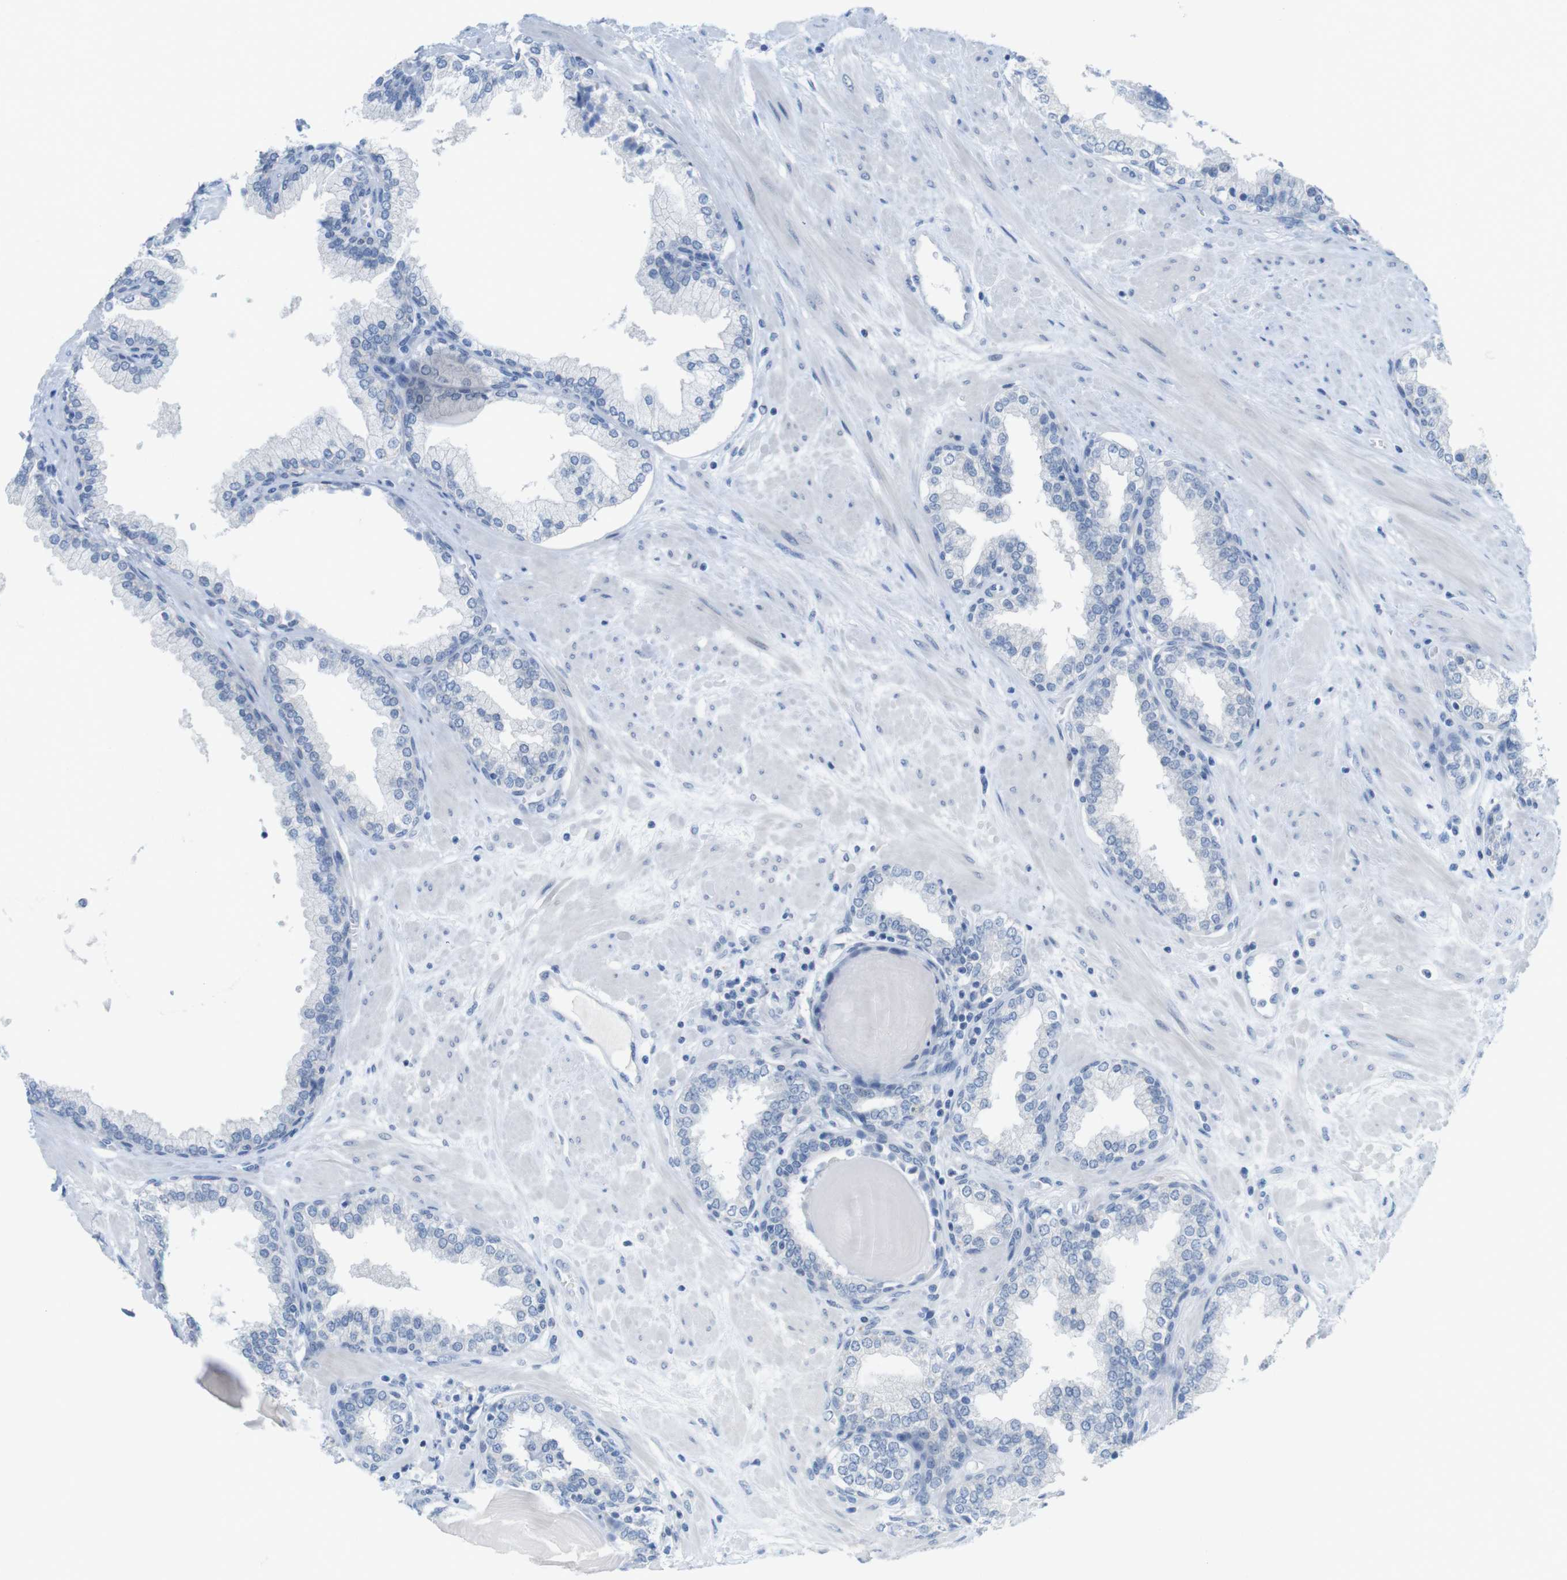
{"staining": {"intensity": "negative", "quantity": "none", "location": "none"}, "tissue": "prostate", "cell_type": "Glandular cells", "image_type": "normal", "snomed": [{"axis": "morphology", "description": "Normal tissue, NOS"}, {"axis": "topography", "description": "Prostate"}], "caption": "Immunohistochemistry histopathology image of normal human prostate stained for a protein (brown), which exhibits no staining in glandular cells.", "gene": "OPN1SW", "patient": {"sex": "male", "age": 51}}